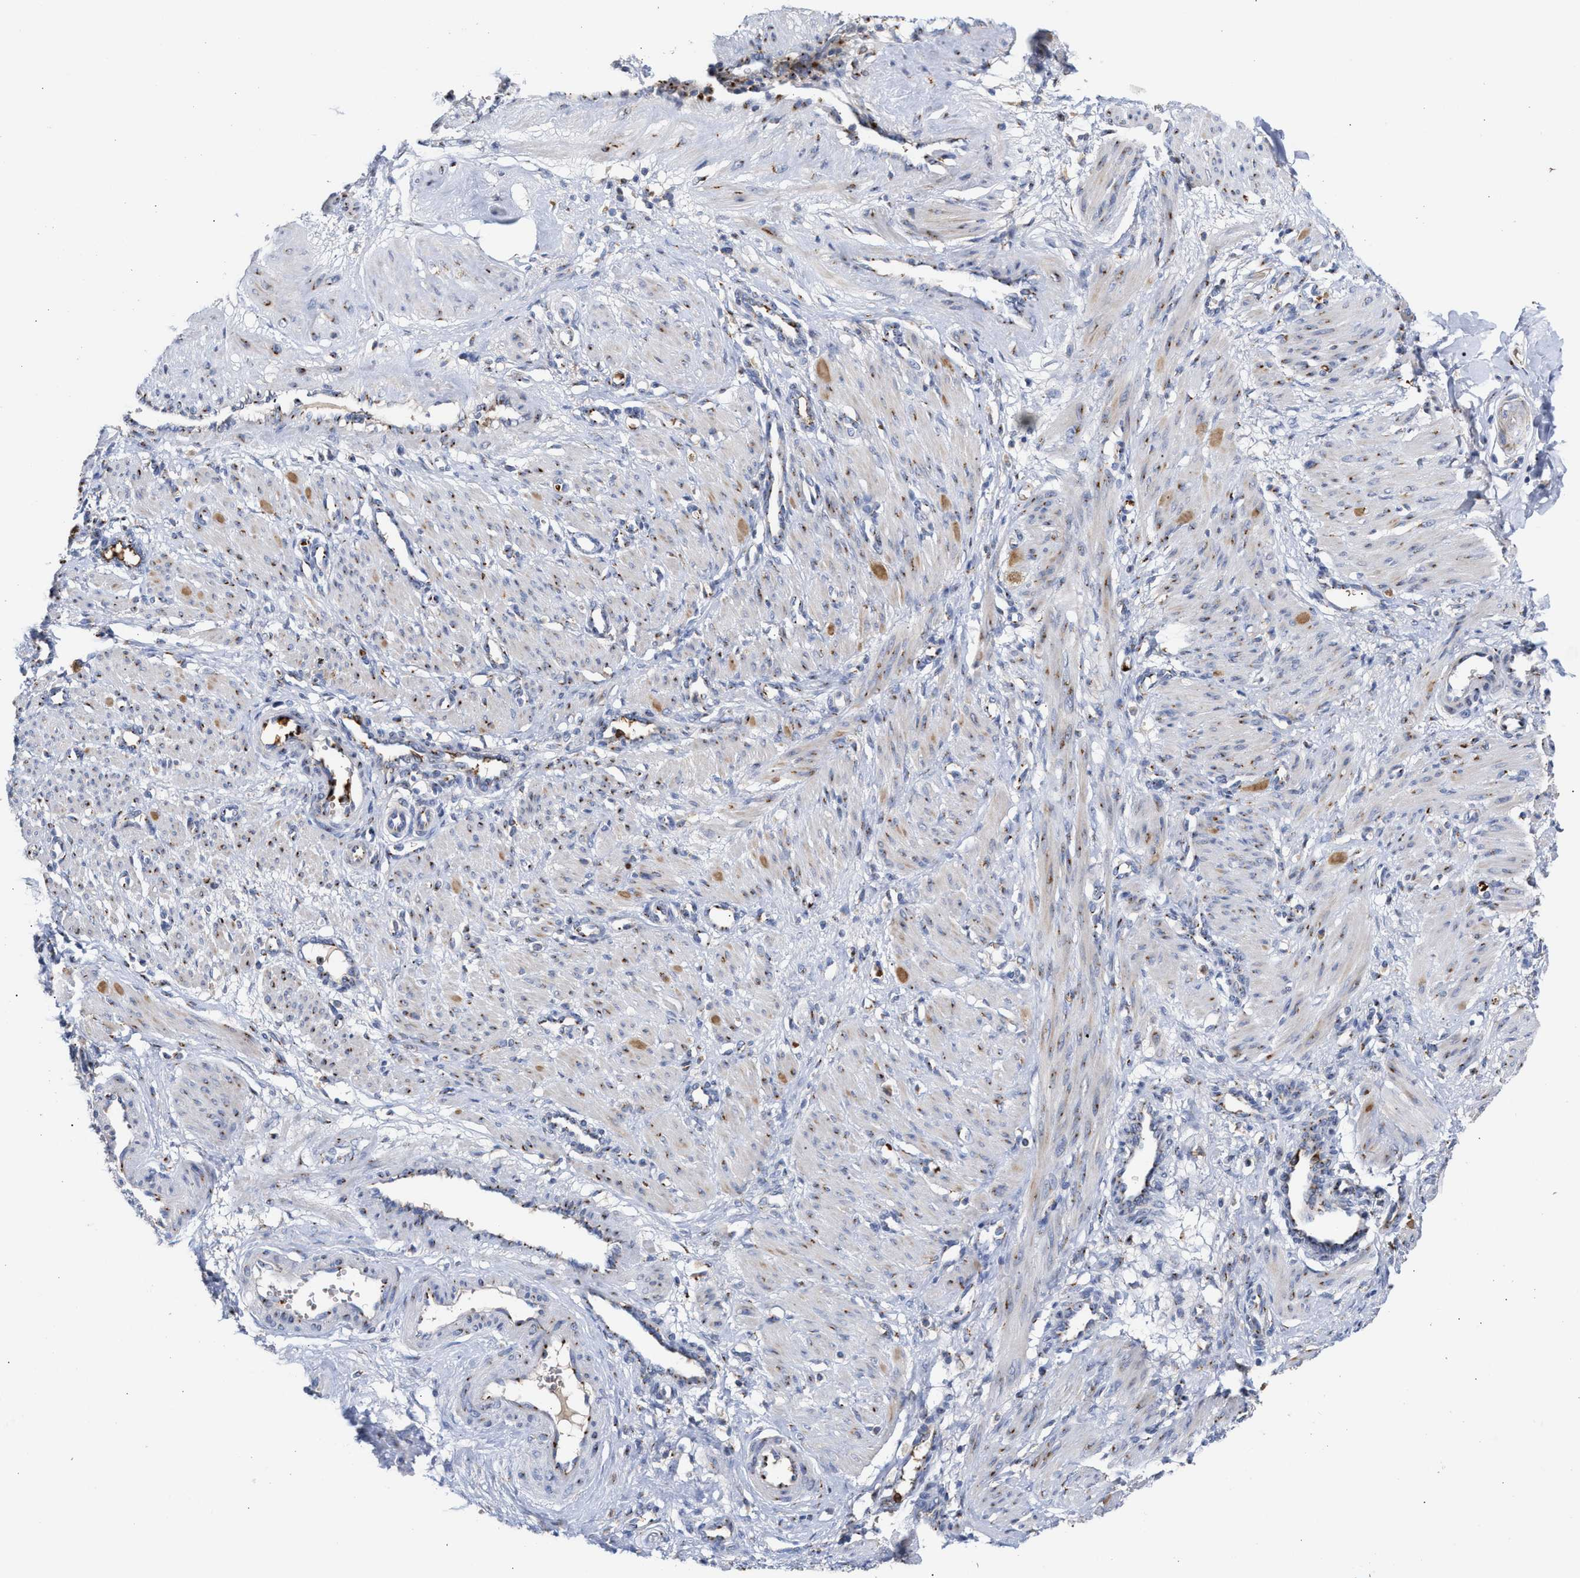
{"staining": {"intensity": "moderate", "quantity": "<25%", "location": "cytoplasmic/membranous"}, "tissue": "smooth muscle", "cell_type": "Smooth muscle cells", "image_type": "normal", "snomed": [{"axis": "morphology", "description": "Normal tissue, NOS"}, {"axis": "topography", "description": "Endometrium"}], "caption": "Immunohistochemistry (IHC) image of normal smooth muscle: human smooth muscle stained using immunohistochemistry demonstrates low levels of moderate protein expression localized specifically in the cytoplasmic/membranous of smooth muscle cells, appearing as a cytoplasmic/membranous brown color.", "gene": "CCL2", "patient": {"sex": "female", "age": 33}}